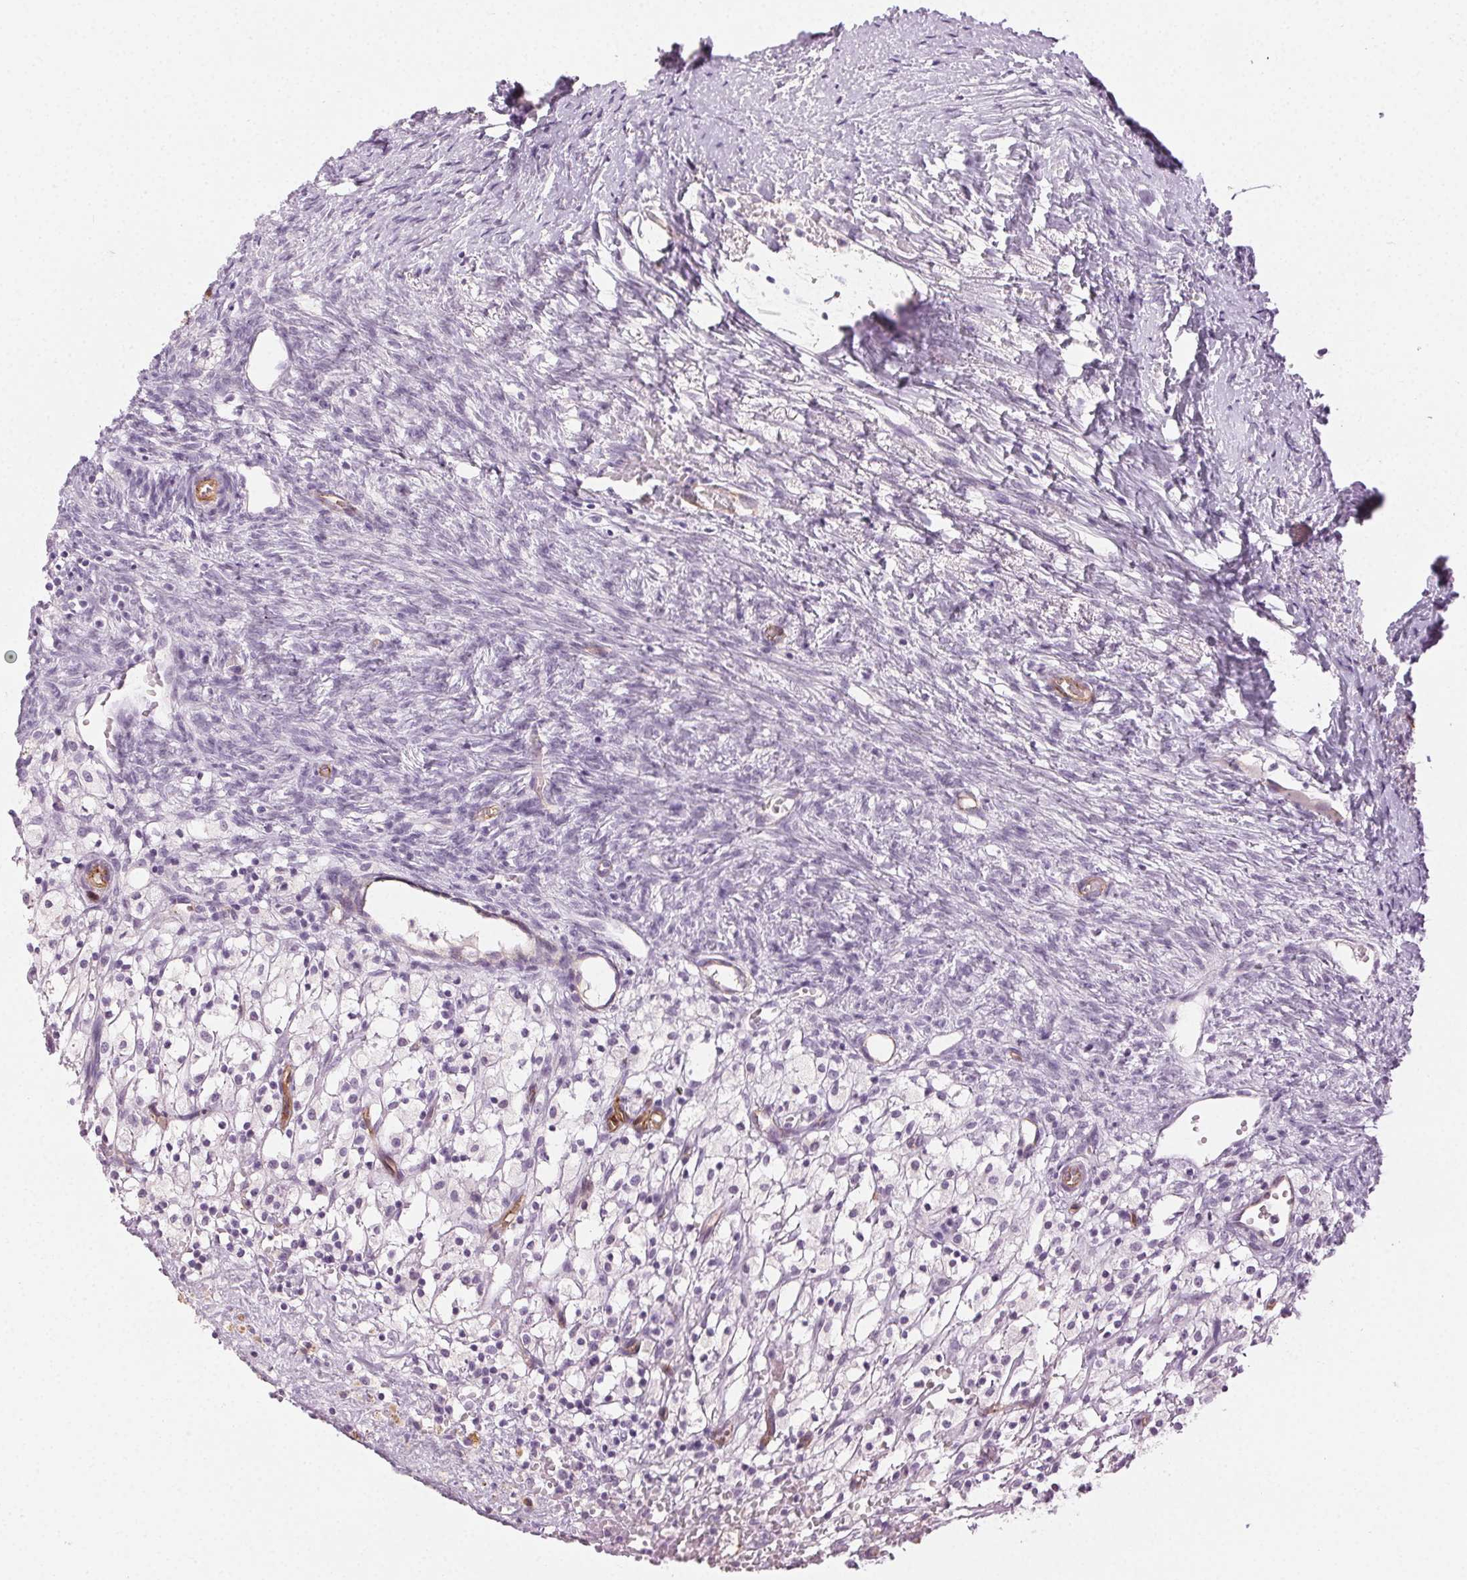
{"staining": {"intensity": "negative", "quantity": "none", "location": "none"}, "tissue": "ovary", "cell_type": "Ovarian stroma cells", "image_type": "normal", "snomed": [{"axis": "morphology", "description": "Normal tissue, NOS"}, {"axis": "topography", "description": "Ovary"}], "caption": "Photomicrograph shows no significant protein positivity in ovarian stroma cells of unremarkable ovary. (Stains: DAB (3,3'-diaminobenzidine) immunohistochemistry (IHC) with hematoxylin counter stain, Microscopy: brightfield microscopy at high magnification).", "gene": "AIF1L", "patient": {"sex": "female", "age": 46}}